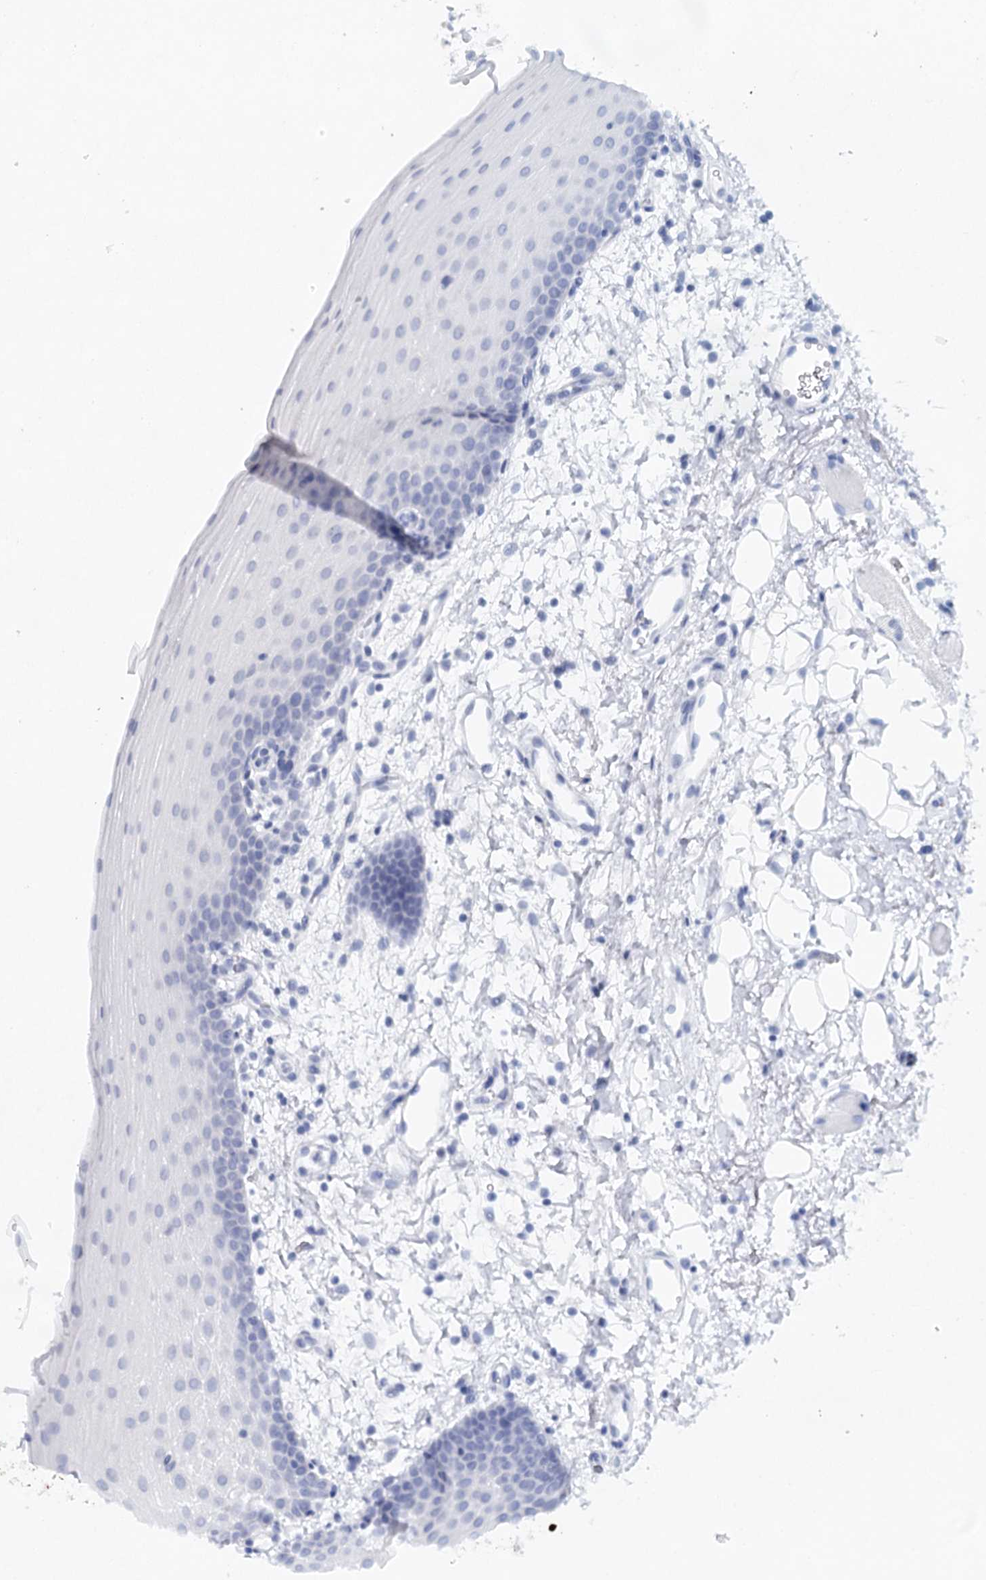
{"staining": {"intensity": "negative", "quantity": "none", "location": "none"}, "tissue": "oral mucosa", "cell_type": "Squamous epithelial cells", "image_type": "normal", "snomed": [{"axis": "morphology", "description": "Normal tissue, NOS"}, {"axis": "topography", "description": "Oral tissue"}], "caption": "Histopathology image shows no protein expression in squamous epithelial cells of unremarkable oral mucosa.", "gene": "XPO6", "patient": {"sex": "male", "age": 68}}